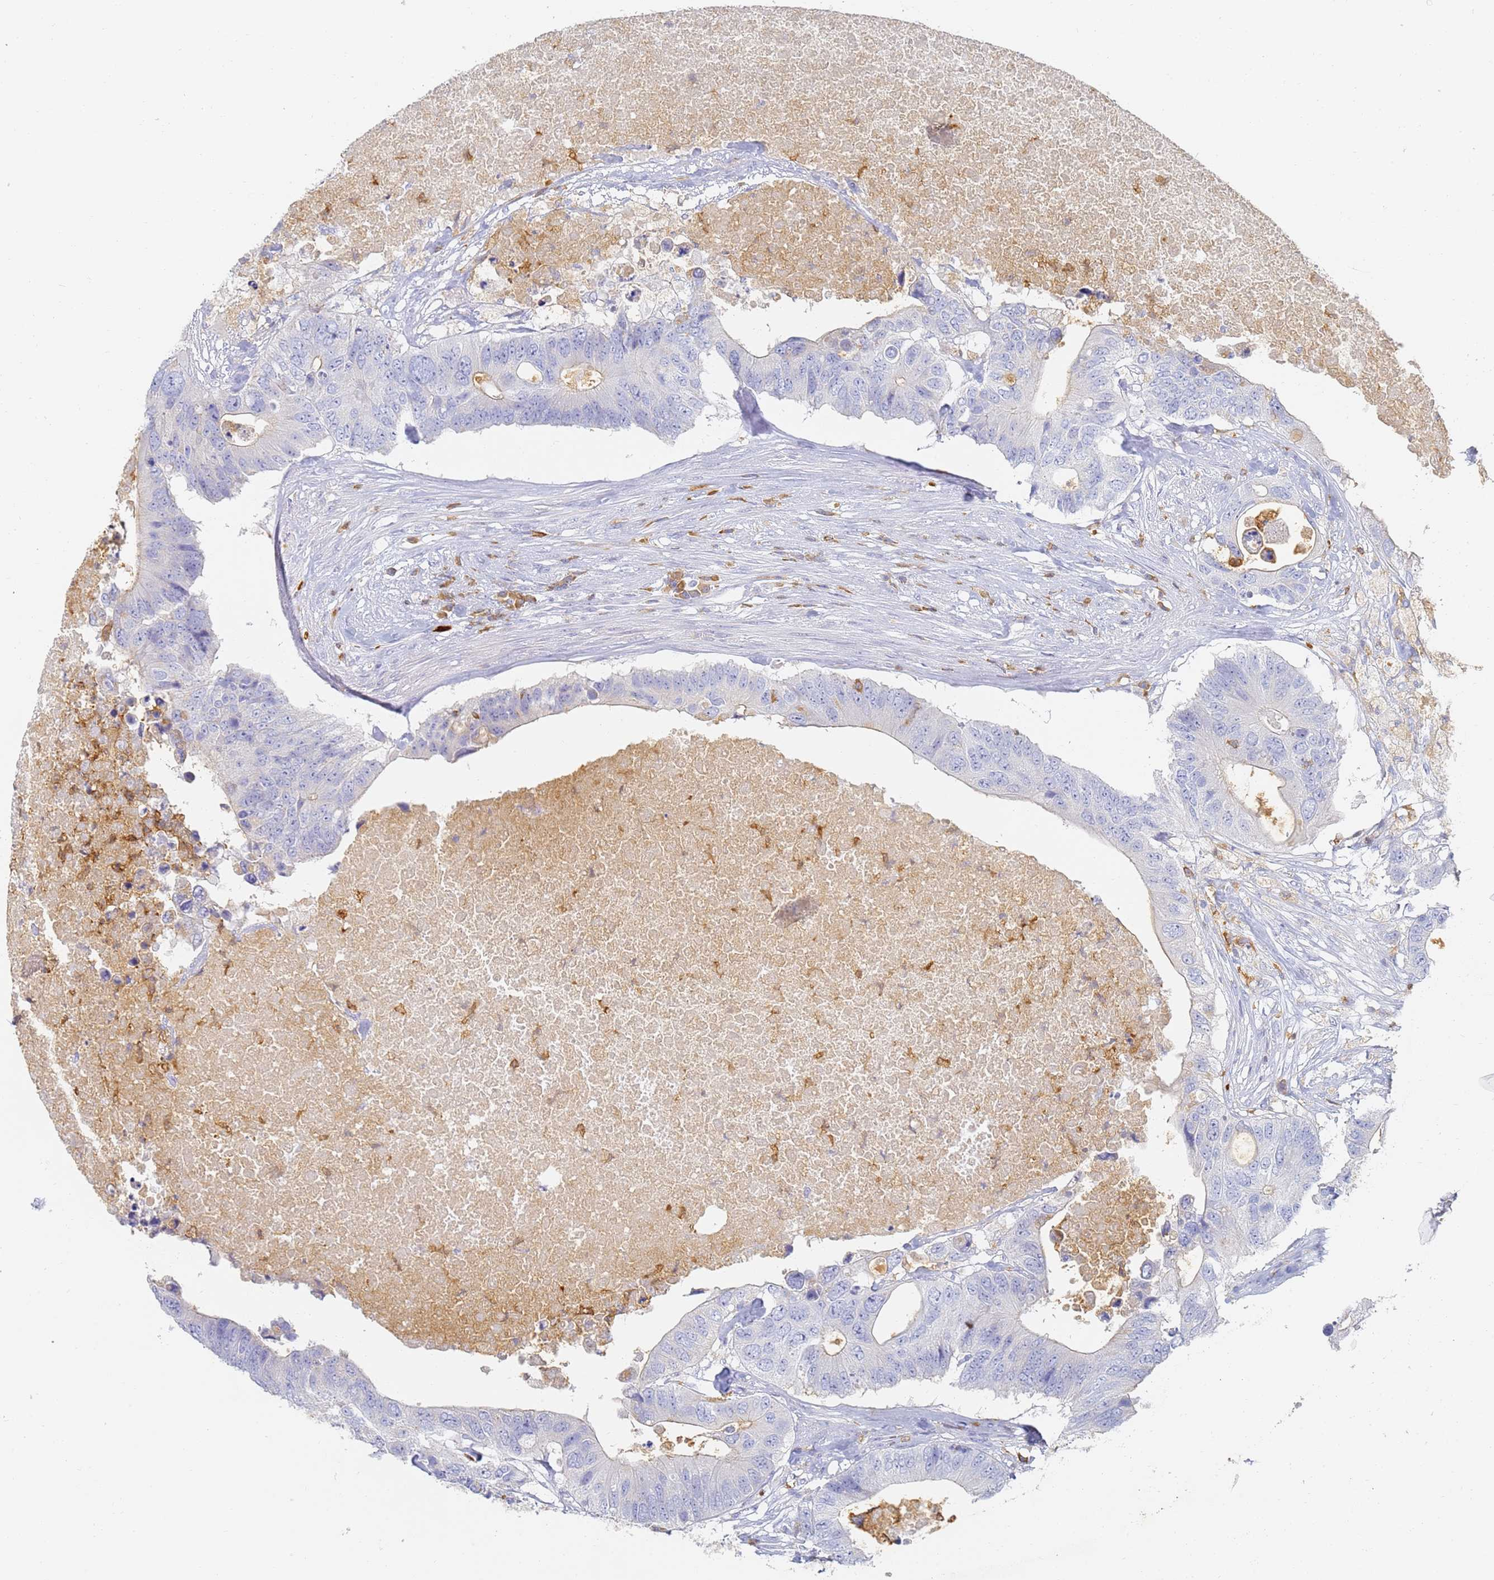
{"staining": {"intensity": "negative", "quantity": "none", "location": "none"}, "tissue": "colorectal cancer", "cell_type": "Tumor cells", "image_type": "cancer", "snomed": [{"axis": "morphology", "description": "Adenocarcinoma, NOS"}, {"axis": "topography", "description": "Colon"}], "caption": "Histopathology image shows no significant protein expression in tumor cells of colorectal cancer (adenocarcinoma).", "gene": "BIN2", "patient": {"sex": "male", "age": 71}}